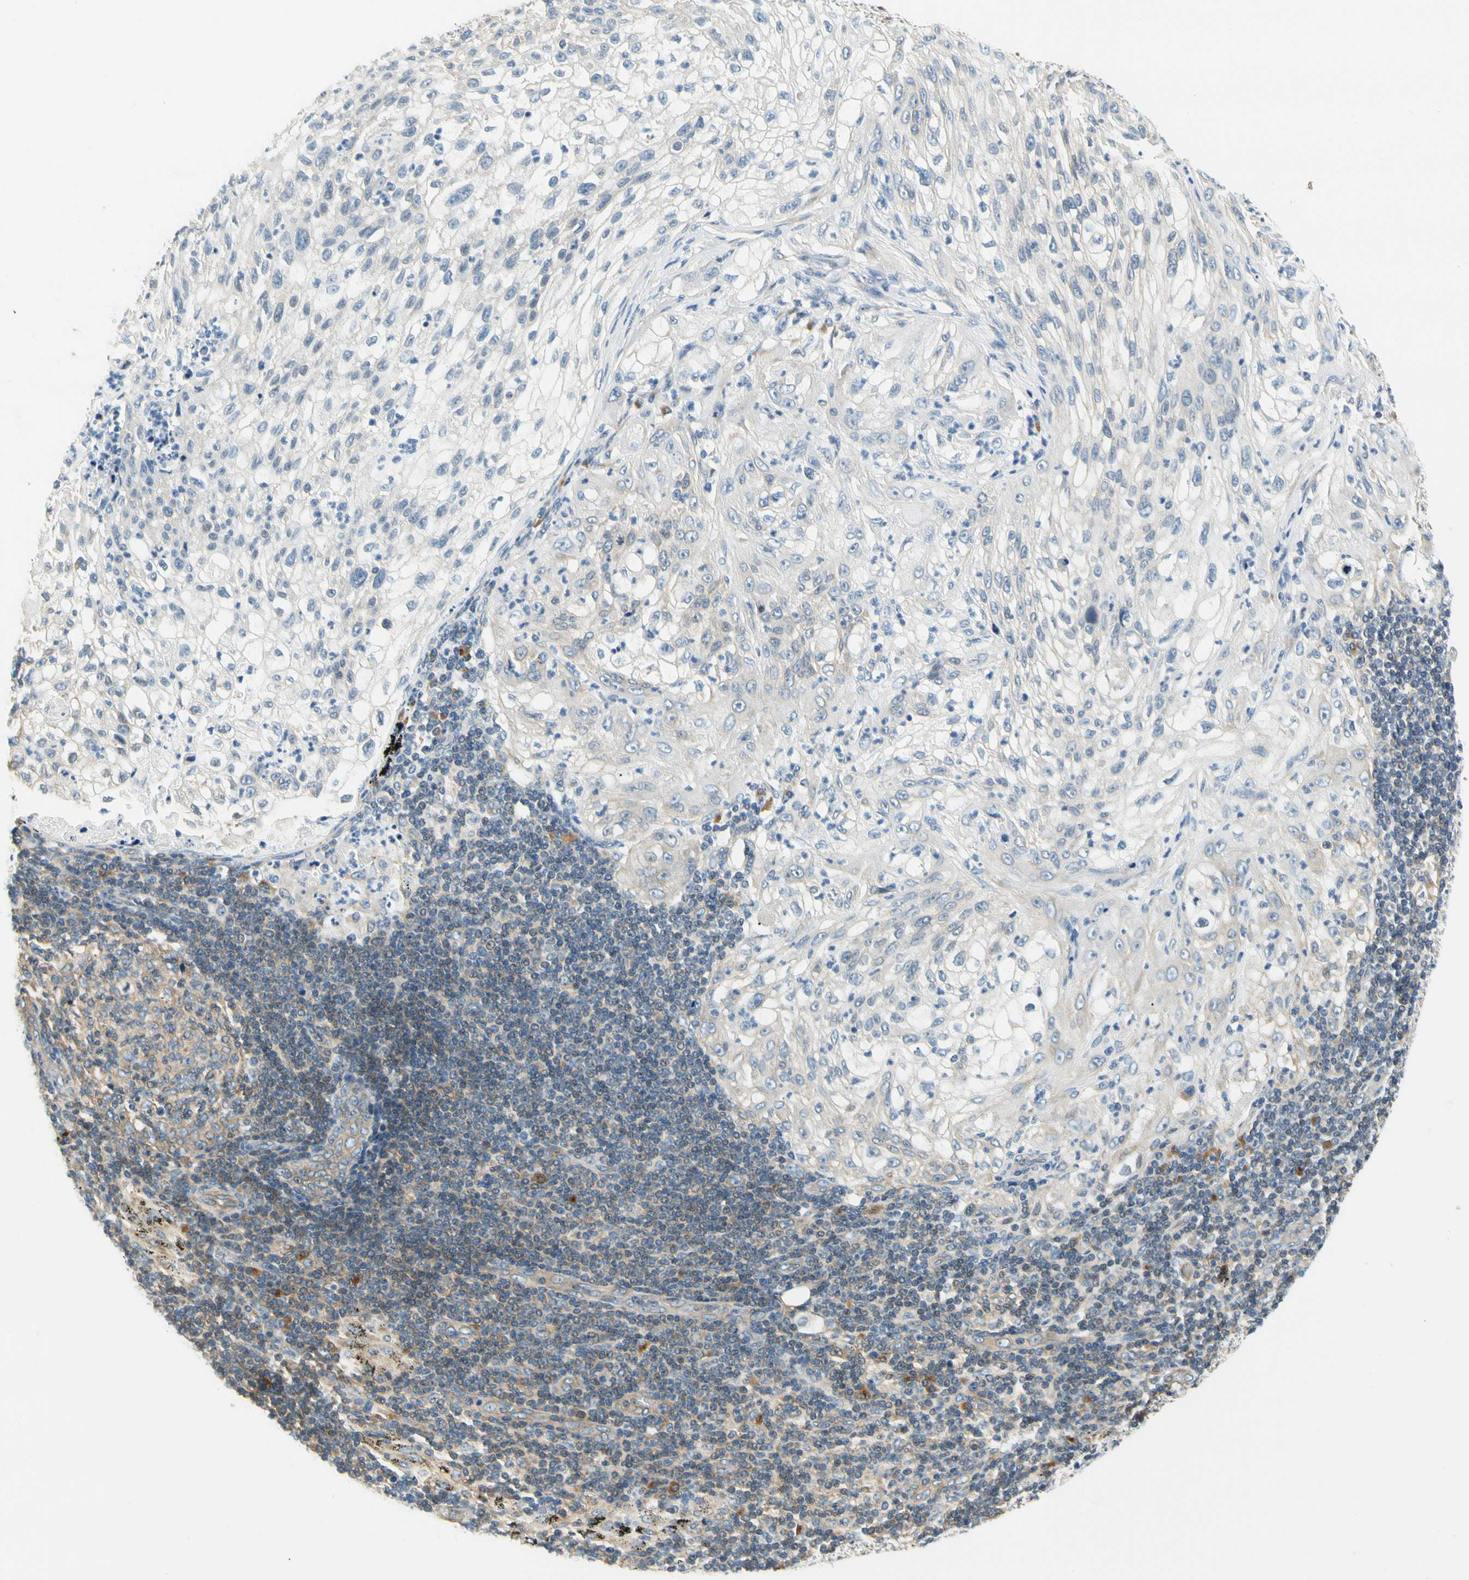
{"staining": {"intensity": "weak", "quantity": "<25%", "location": "cytoplasmic/membranous"}, "tissue": "lung cancer", "cell_type": "Tumor cells", "image_type": "cancer", "snomed": [{"axis": "morphology", "description": "Inflammation, NOS"}, {"axis": "morphology", "description": "Squamous cell carcinoma, NOS"}, {"axis": "topography", "description": "Lymph node"}, {"axis": "topography", "description": "Soft tissue"}, {"axis": "topography", "description": "Lung"}], "caption": "Histopathology image shows no significant protein staining in tumor cells of lung cancer. (Brightfield microscopy of DAB (3,3'-diaminobenzidine) IHC at high magnification).", "gene": "LRRC47", "patient": {"sex": "male", "age": 66}}